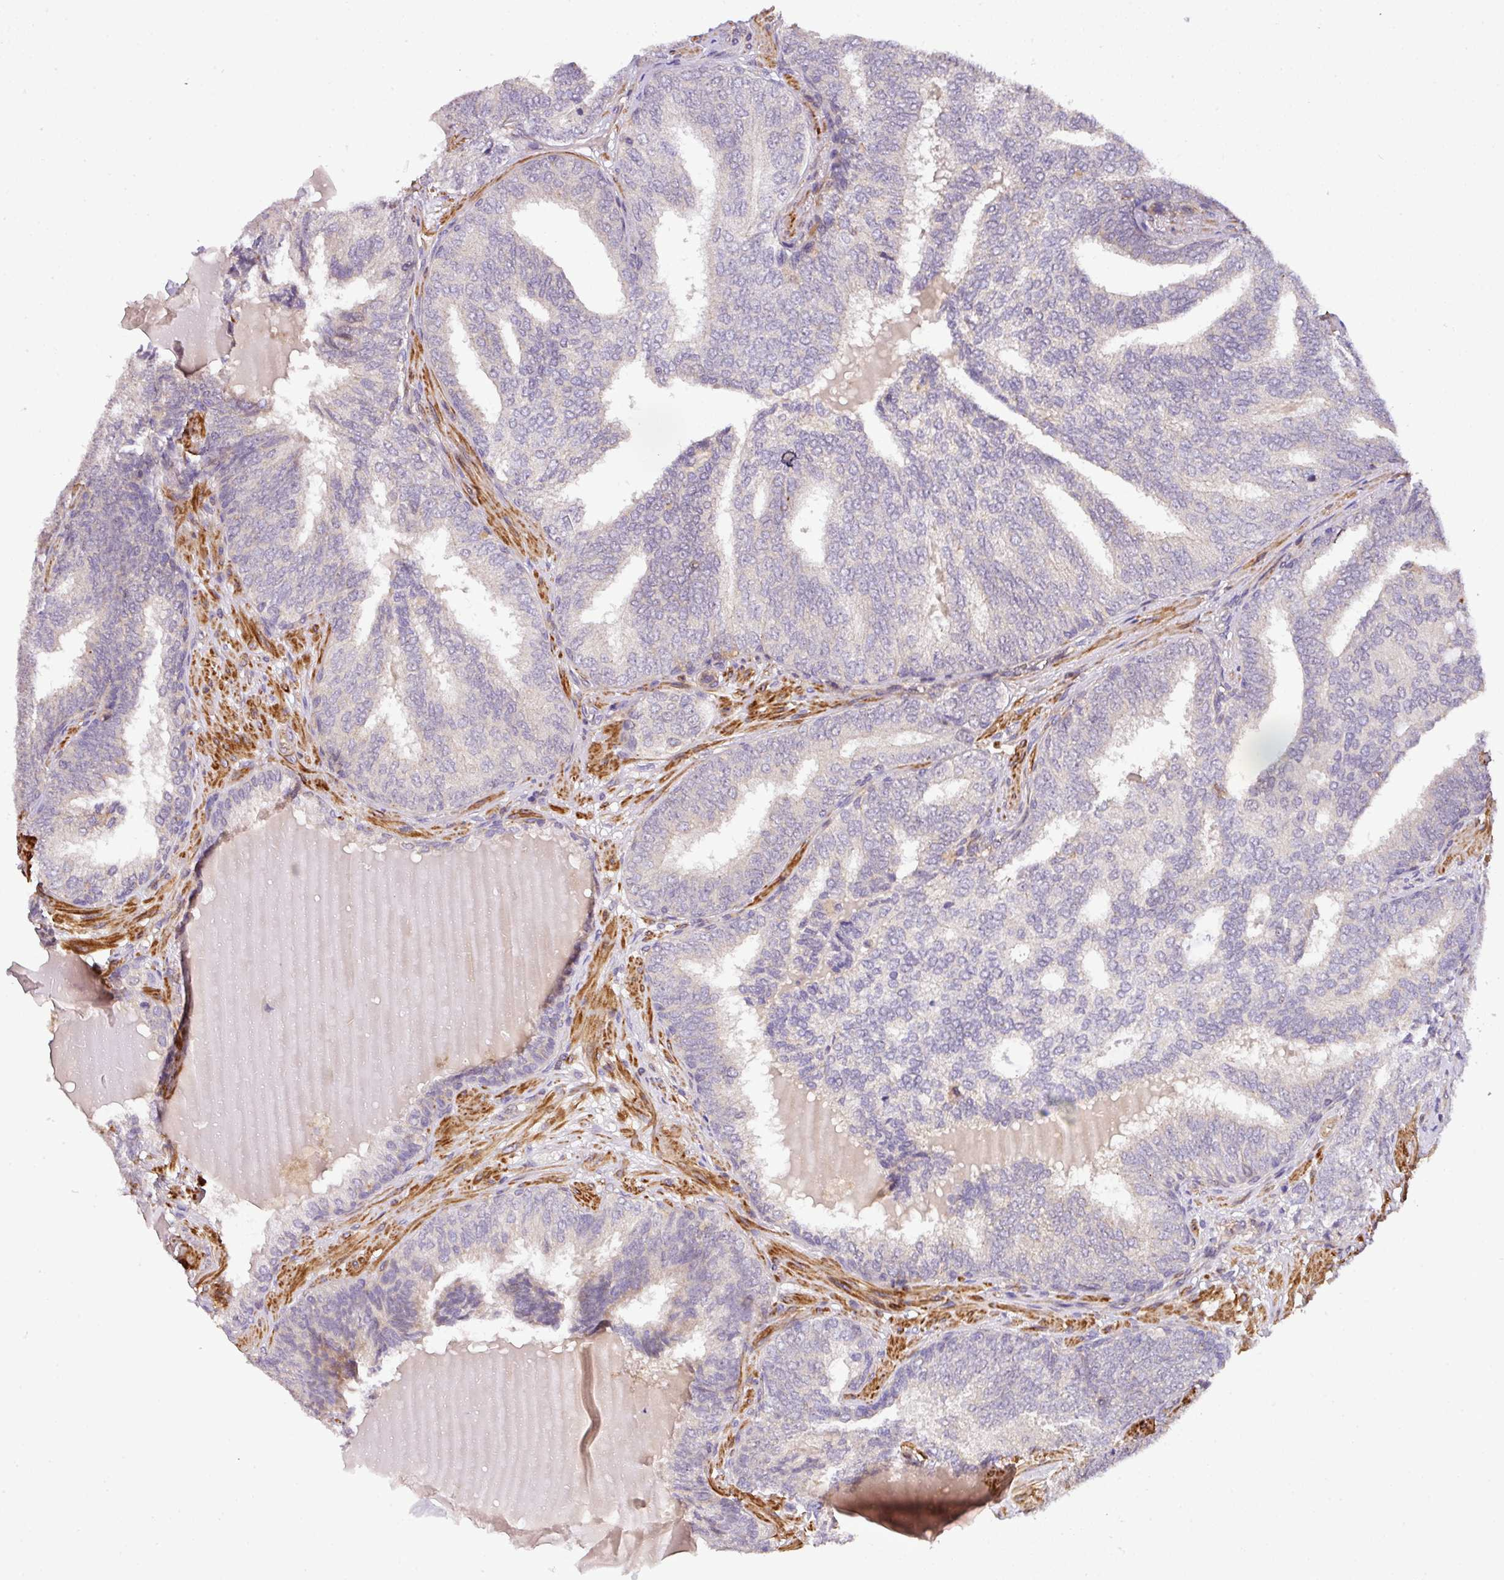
{"staining": {"intensity": "negative", "quantity": "none", "location": "none"}, "tissue": "prostate cancer", "cell_type": "Tumor cells", "image_type": "cancer", "snomed": [{"axis": "morphology", "description": "Adenocarcinoma, High grade"}, {"axis": "topography", "description": "Prostate"}], "caption": "There is no significant expression in tumor cells of prostate cancer (adenocarcinoma (high-grade)).", "gene": "CASS4", "patient": {"sex": "male", "age": 72}}